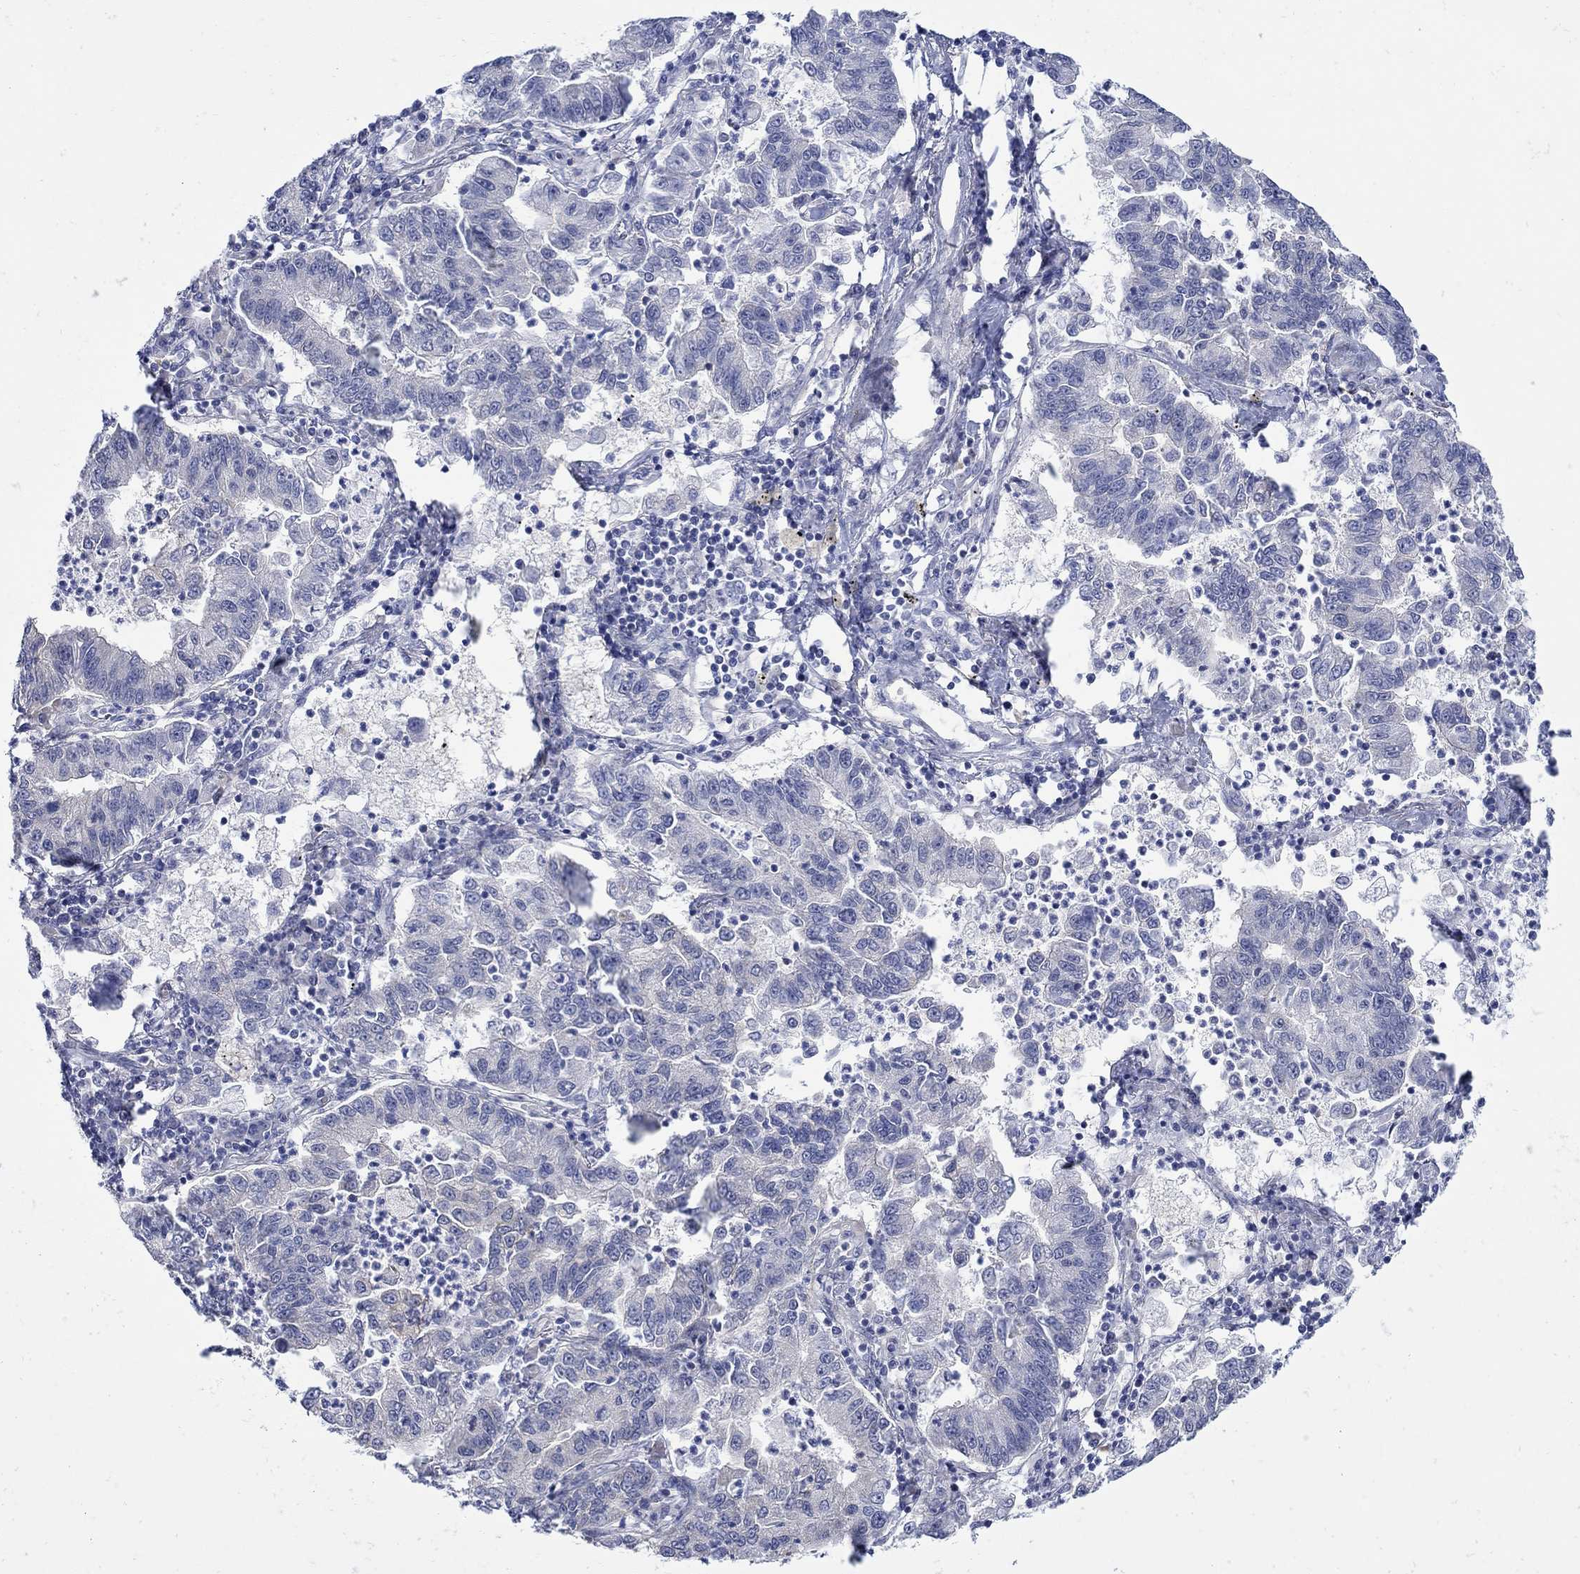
{"staining": {"intensity": "weak", "quantity": "<25%", "location": "cytoplasmic/membranous"}, "tissue": "lung cancer", "cell_type": "Tumor cells", "image_type": "cancer", "snomed": [{"axis": "morphology", "description": "Adenocarcinoma, NOS"}, {"axis": "topography", "description": "Lung"}], "caption": "Tumor cells show no significant protein staining in lung cancer (adenocarcinoma).", "gene": "SCN7A", "patient": {"sex": "female", "age": 57}}